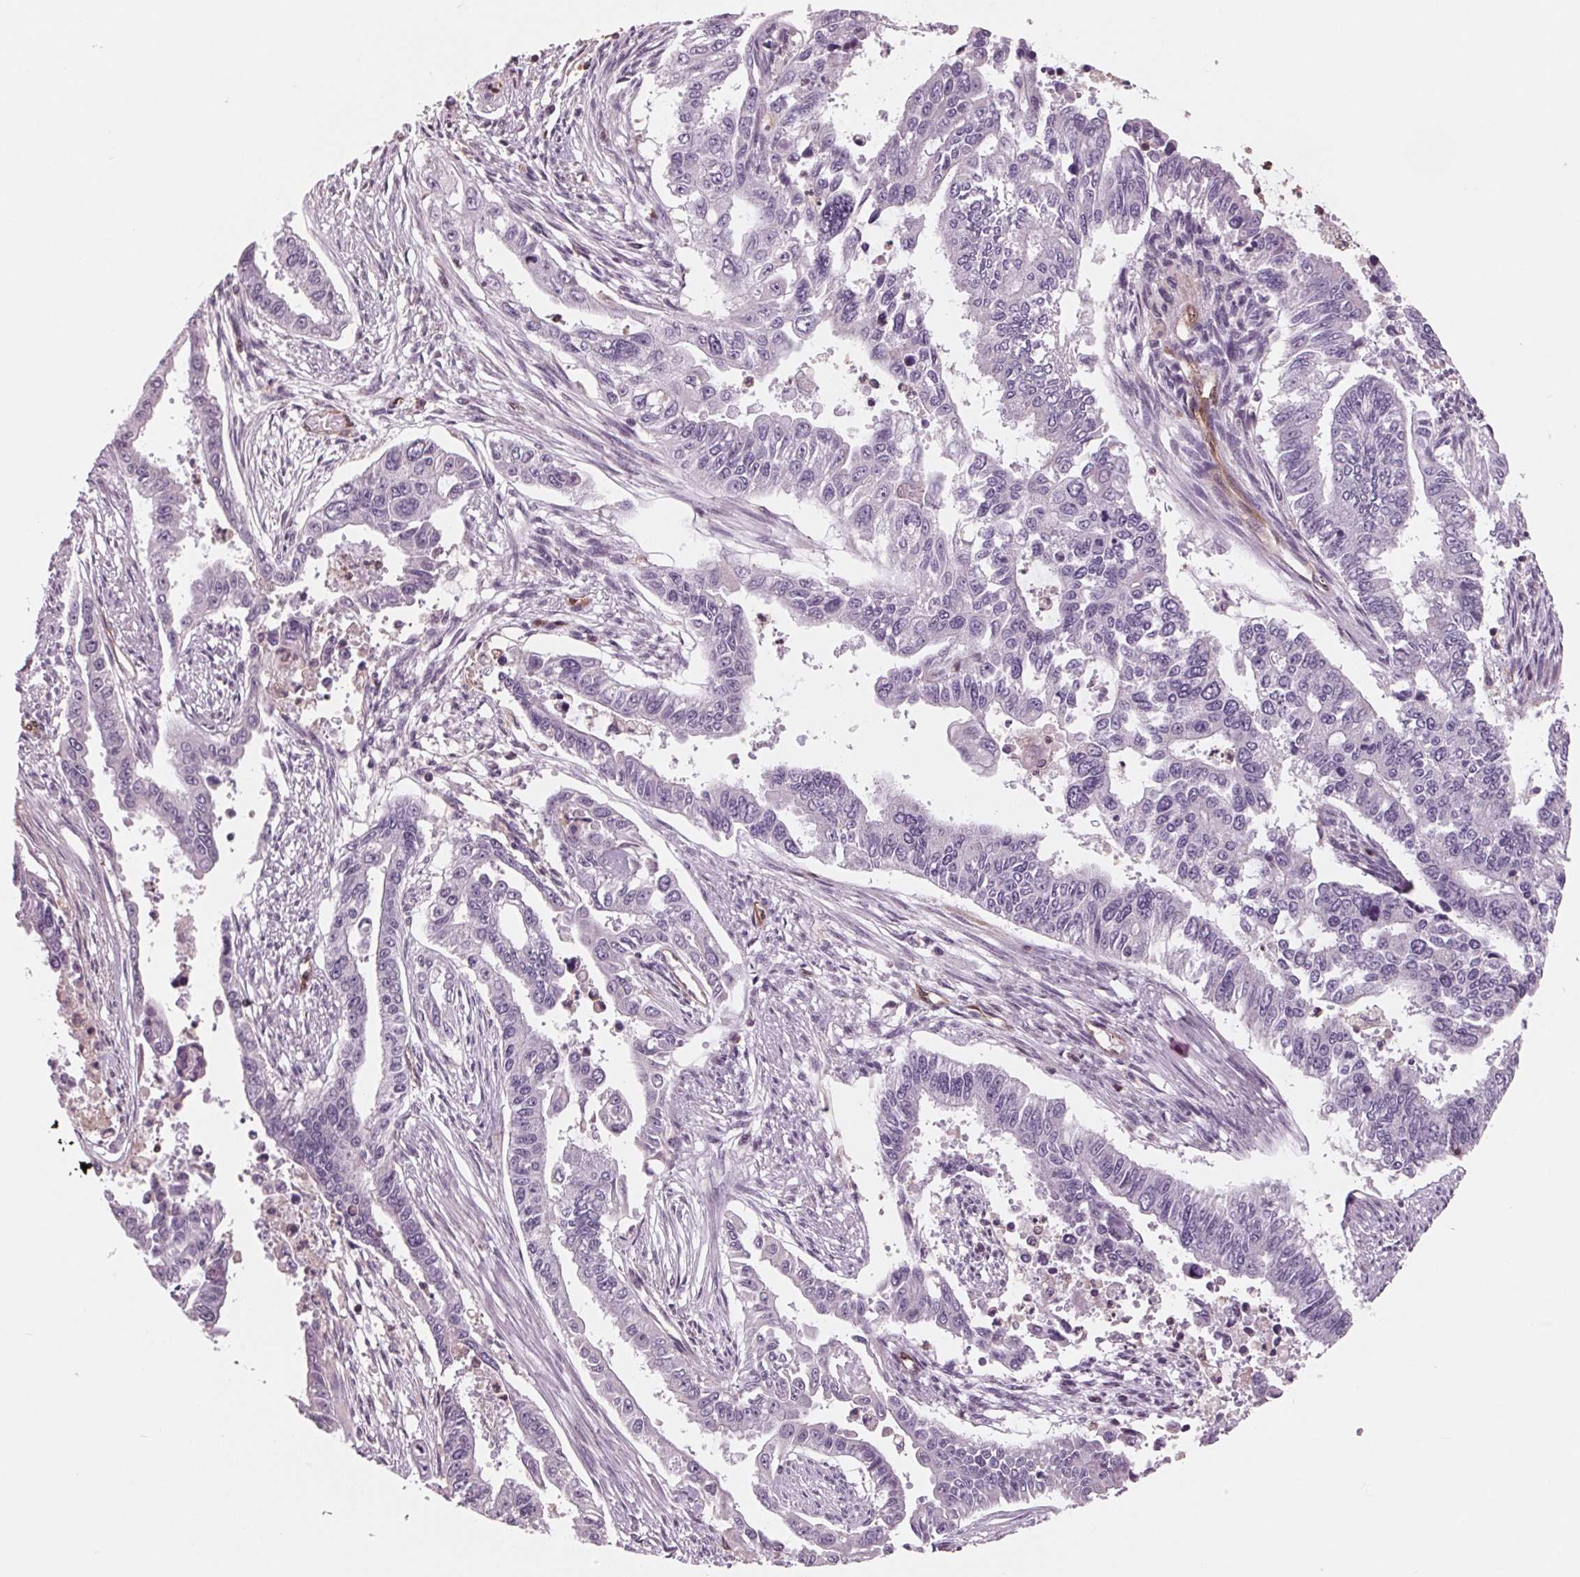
{"staining": {"intensity": "negative", "quantity": "none", "location": "none"}, "tissue": "endometrial cancer", "cell_type": "Tumor cells", "image_type": "cancer", "snomed": [{"axis": "morphology", "description": "Adenocarcinoma, NOS"}, {"axis": "topography", "description": "Uterus"}], "caption": "A high-resolution image shows IHC staining of endometrial cancer, which shows no significant expression in tumor cells.", "gene": "ARHGAP25", "patient": {"sex": "female", "age": 59}}